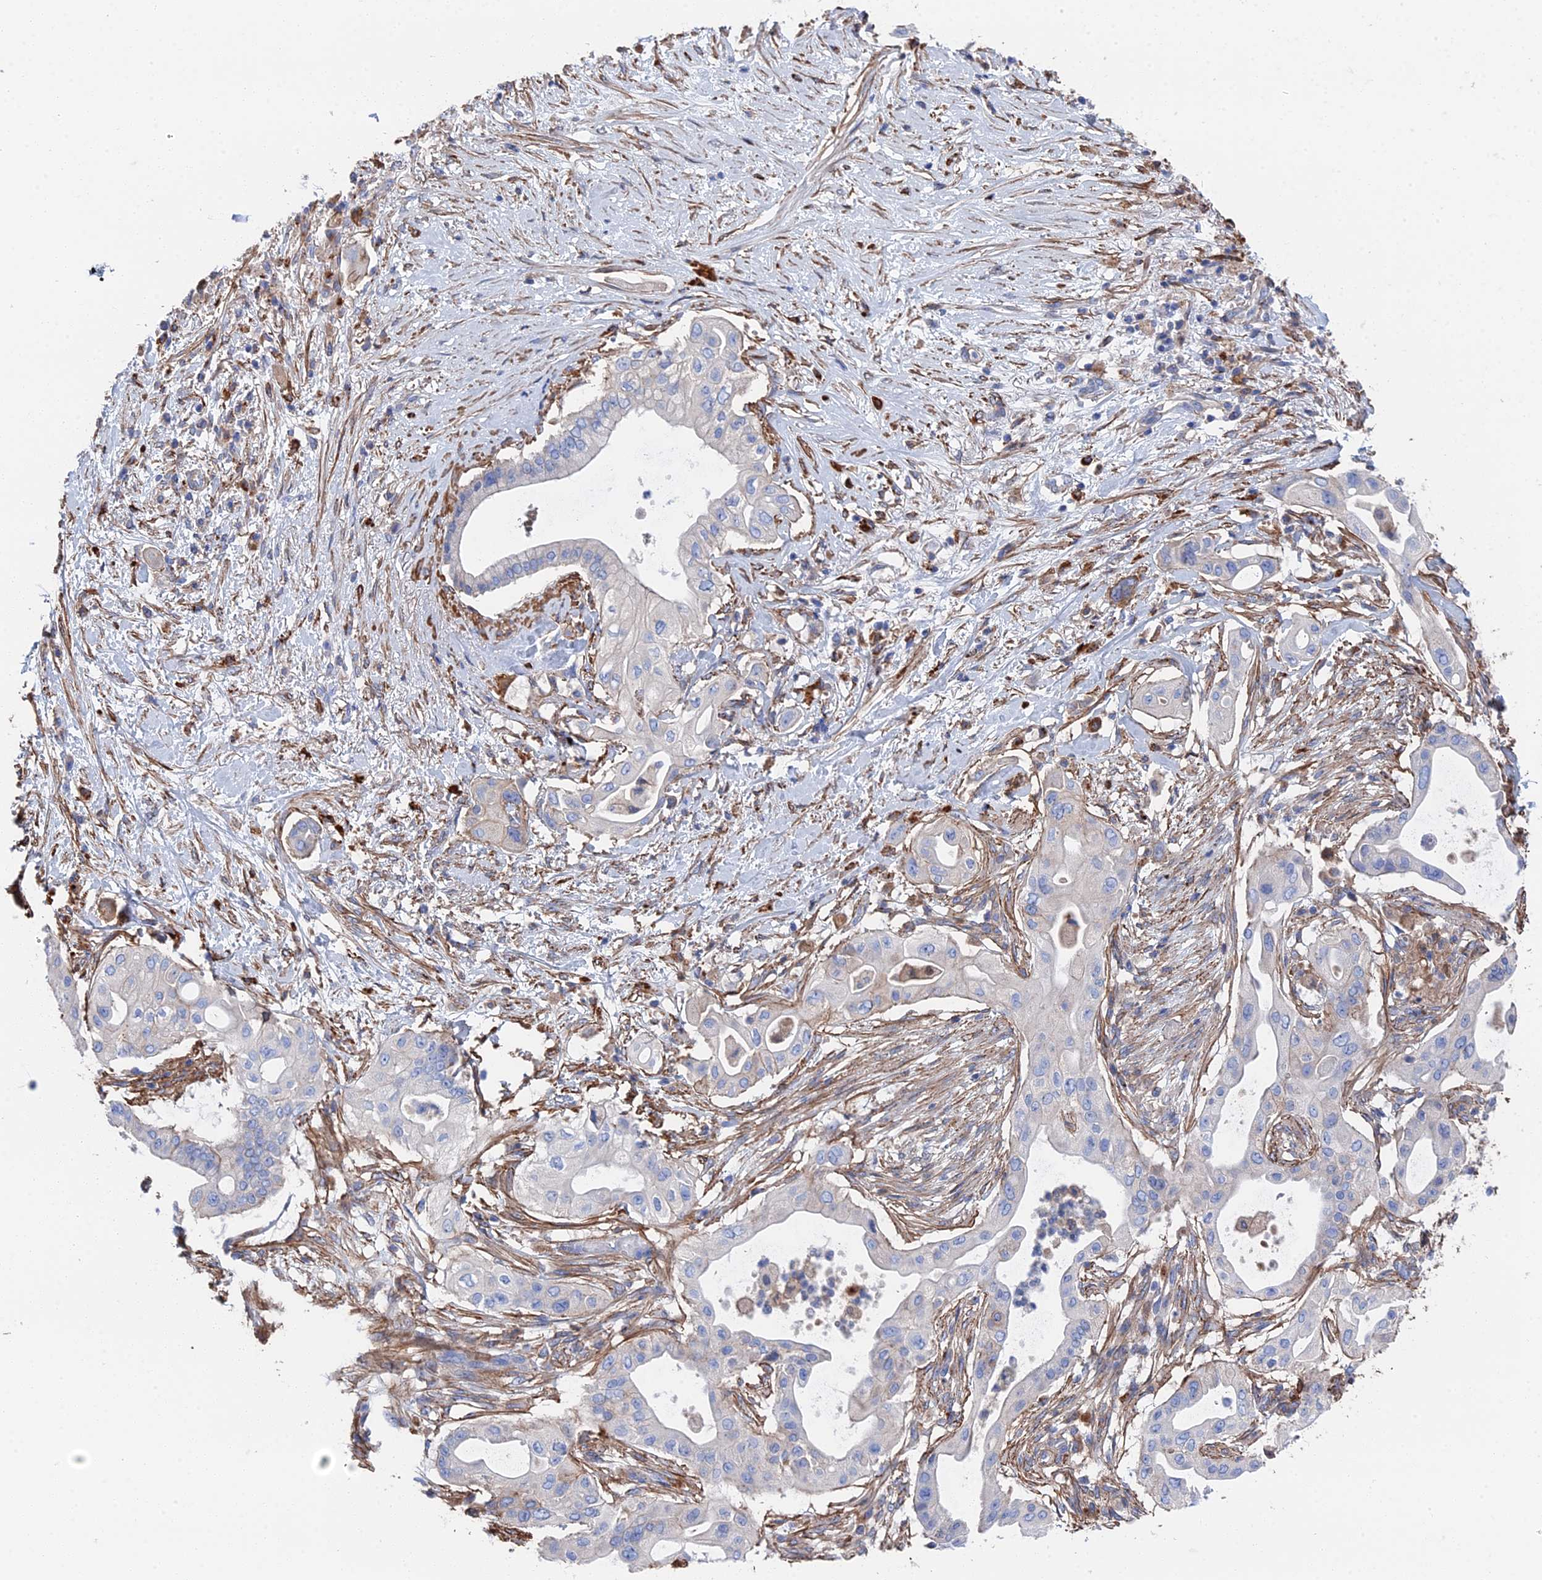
{"staining": {"intensity": "negative", "quantity": "none", "location": "none"}, "tissue": "pancreatic cancer", "cell_type": "Tumor cells", "image_type": "cancer", "snomed": [{"axis": "morphology", "description": "Adenocarcinoma, NOS"}, {"axis": "topography", "description": "Pancreas"}], "caption": "Tumor cells are negative for protein expression in human adenocarcinoma (pancreatic). (Stains: DAB (3,3'-diaminobenzidine) immunohistochemistry with hematoxylin counter stain, Microscopy: brightfield microscopy at high magnification).", "gene": "STRA6", "patient": {"sex": "male", "age": 68}}